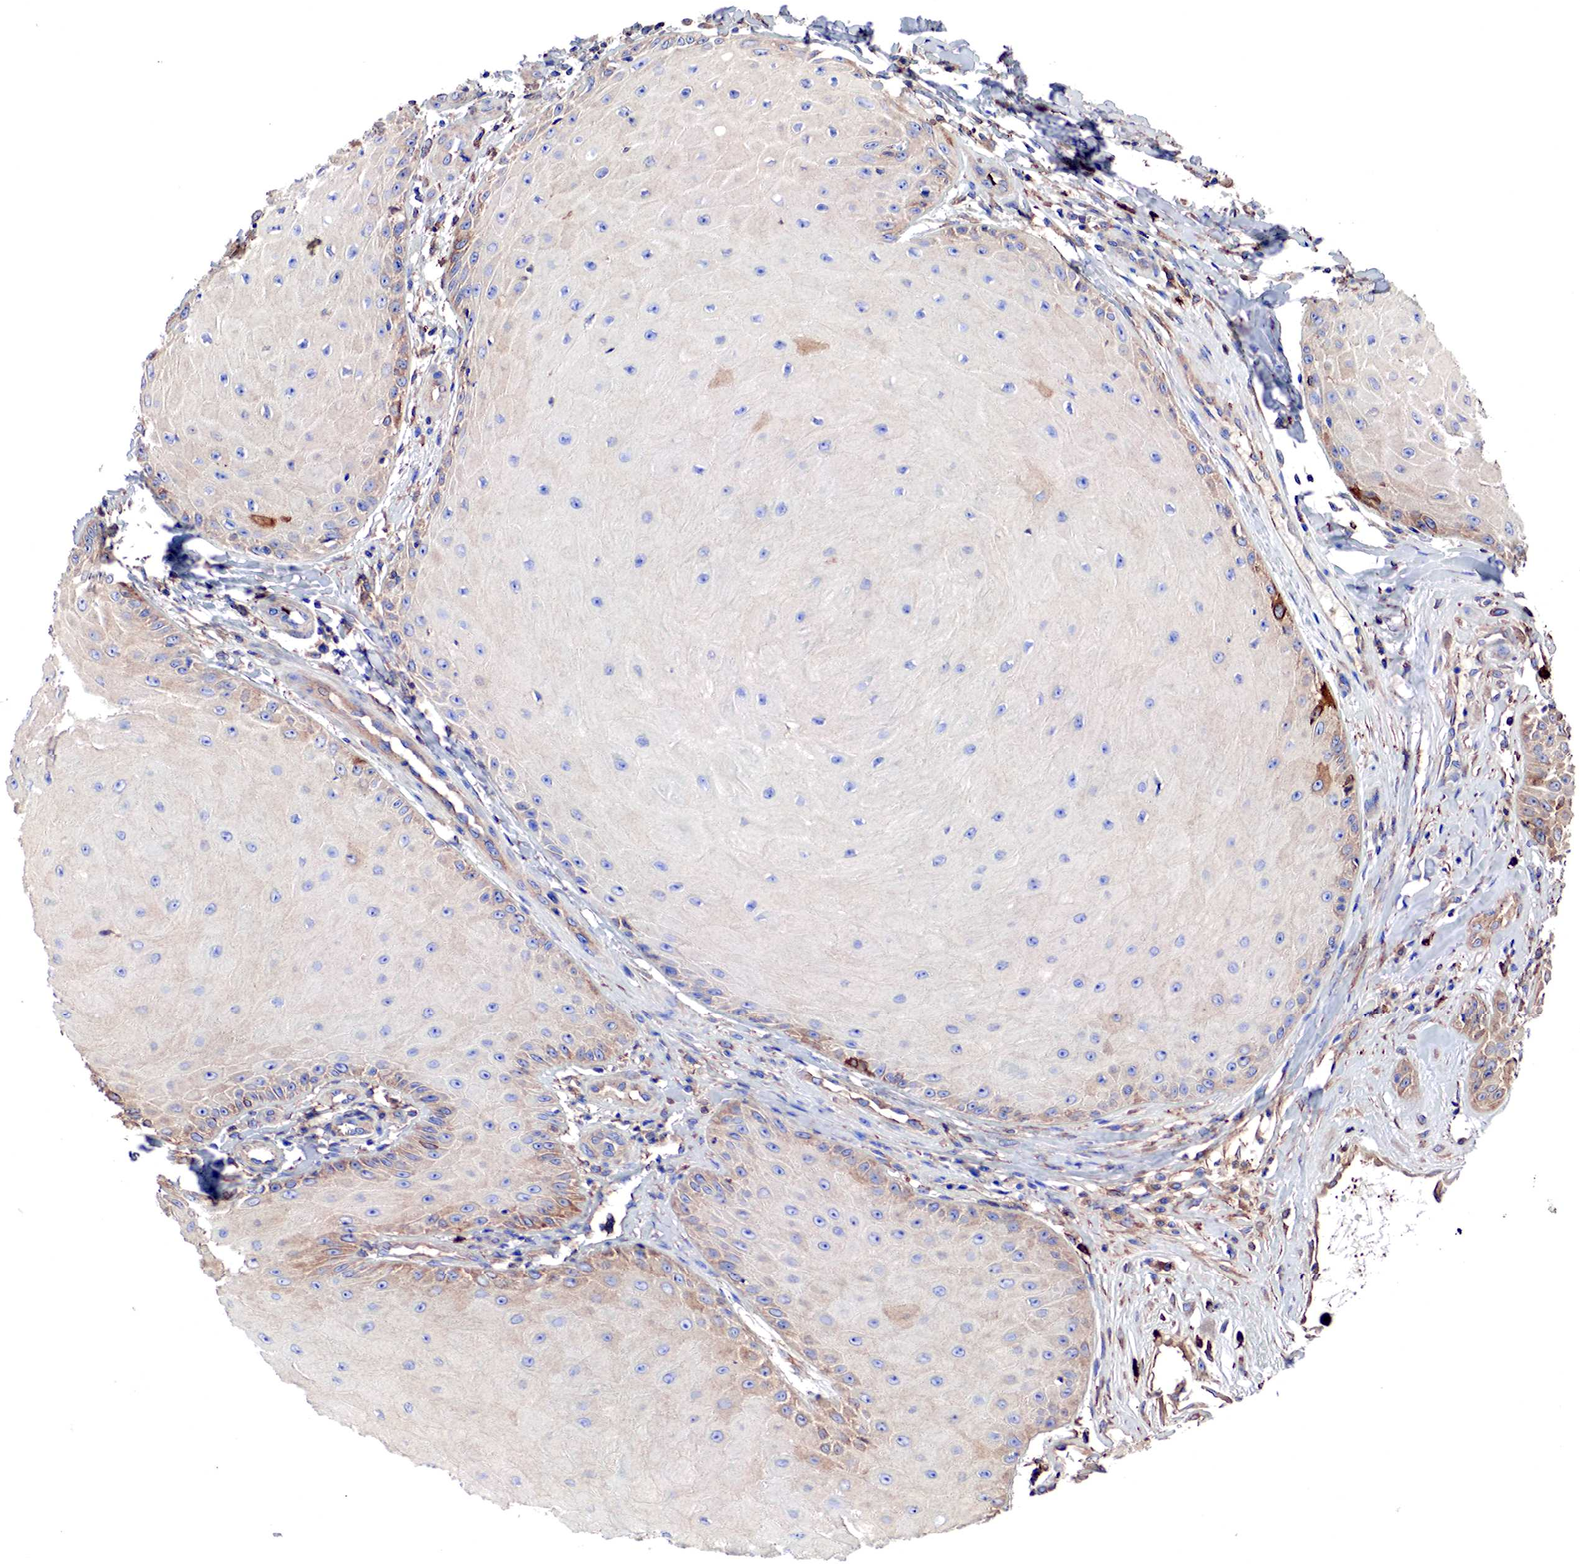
{"staining": {"intensity": "weak", "quantity": "<25%", "location": "cytoplasmic/membranous"}, "tissue": "skin cancer", "cell_type": "Tumor cells", "image_type": "cancer", "snomed": [{"axis": "morphology", "description": "Squamous cell carcinoma, NOS"}, {"axis": "topography", "description": "Skin"}], "caption": "Human skin squamous cell carcinoma stained for a protein using immunohistochemistry (IHC) displays no staining in tumor cells.", "gene": "G6PD", "patient": {"sex": "male", "age": 57}}